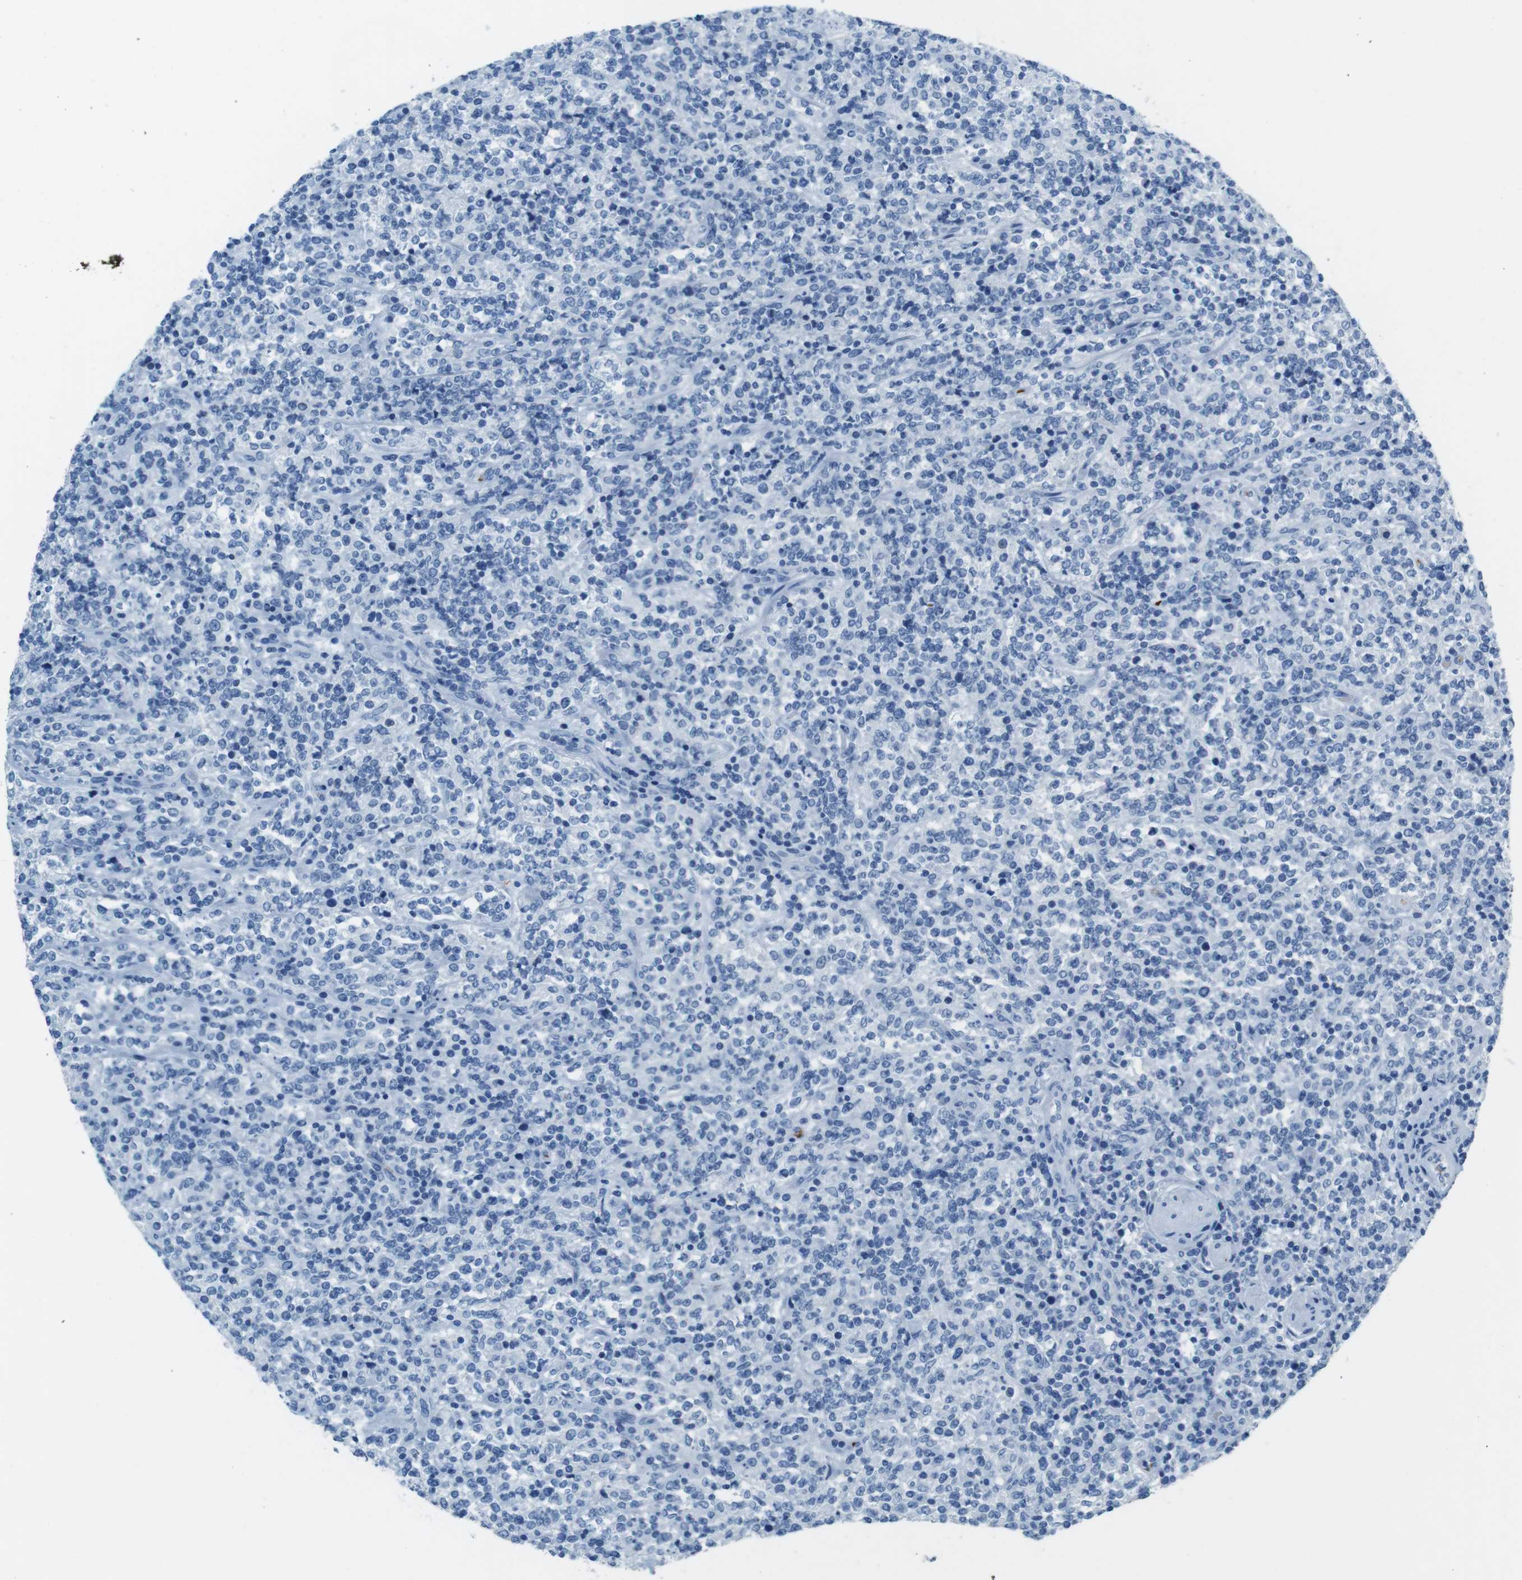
{"staining": {"intensity": "negative", "quantity": "none", "location": "none"}, "tissue": "lymphoma", "cell_type": "Tumor cells", "image_type": "cancer", "snomed": [{"axis": "morphology", "description": "Malignant lymphoma, non-Hodgkin's type, High grade"}, {"axis": "topography", "description": "Soft tissue"}], "caption": "Tumor cells show no significant protein positivity in high-grade malignant lymphoma, non-Hodgkin's type.", "gene": "TFAP2C", "patient": {"sex": "male", "age": 18}}